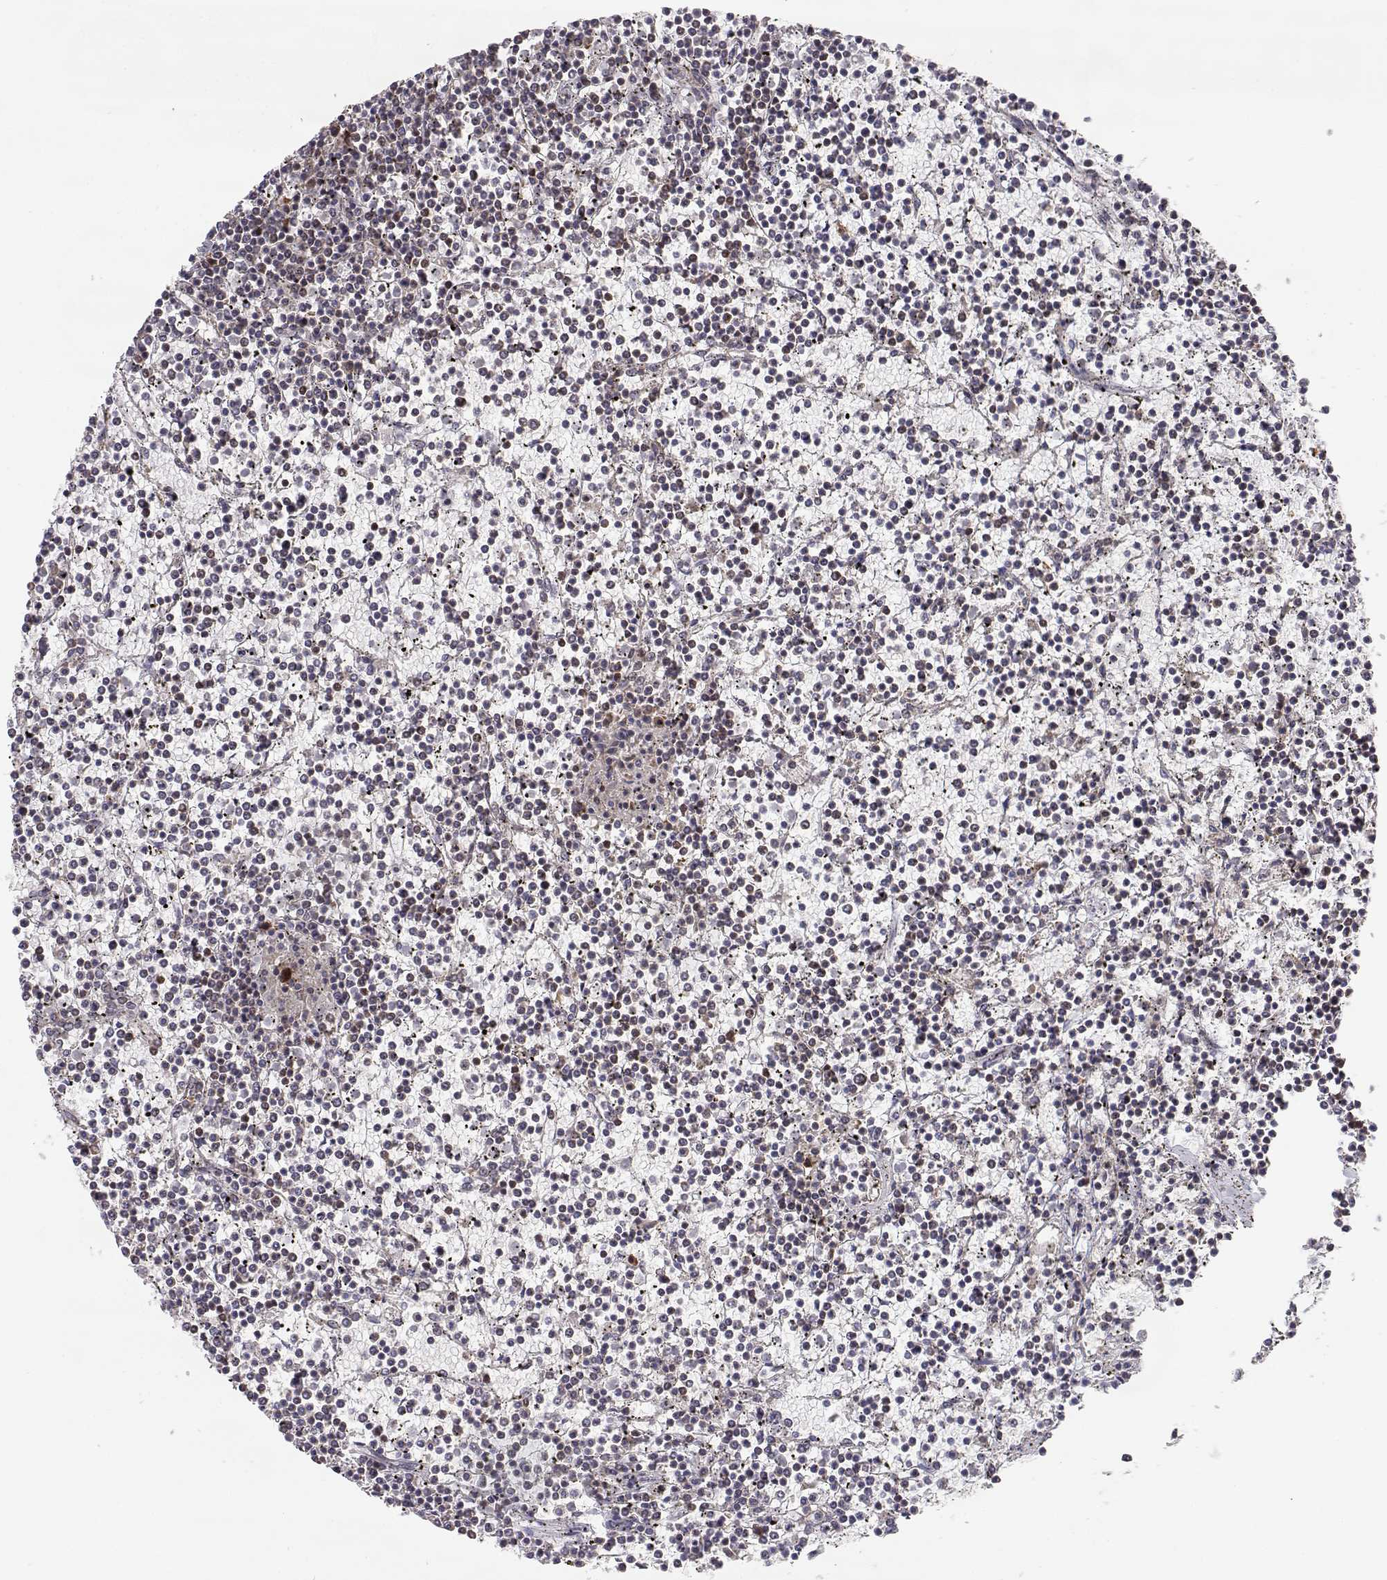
{"staining": {"intensity": "negative", "quantity": "none", "location": "none"}, "tissue": "lymphoma", "cell_type": "Tumor cells", "image_type": "cancer", "snomed": [{"axis": "morphology", "description": "Malignant lymphoma, non-Hodgkin's type, Low grade"}, {"axis": "topography", "description": "Spleen"}], "caption": "Immunohistochemical staining of low-grade malignant lymphoma, non-Hodgkin's type exhibits no significant positivity in tumor cells. (DAB (3,3'-diaminobenzidine) immunohistochemistry (IHC) with hematoxylin counter stain).", "gene": "BRCA1", "patient": {"sex": "female", "age": 19}}